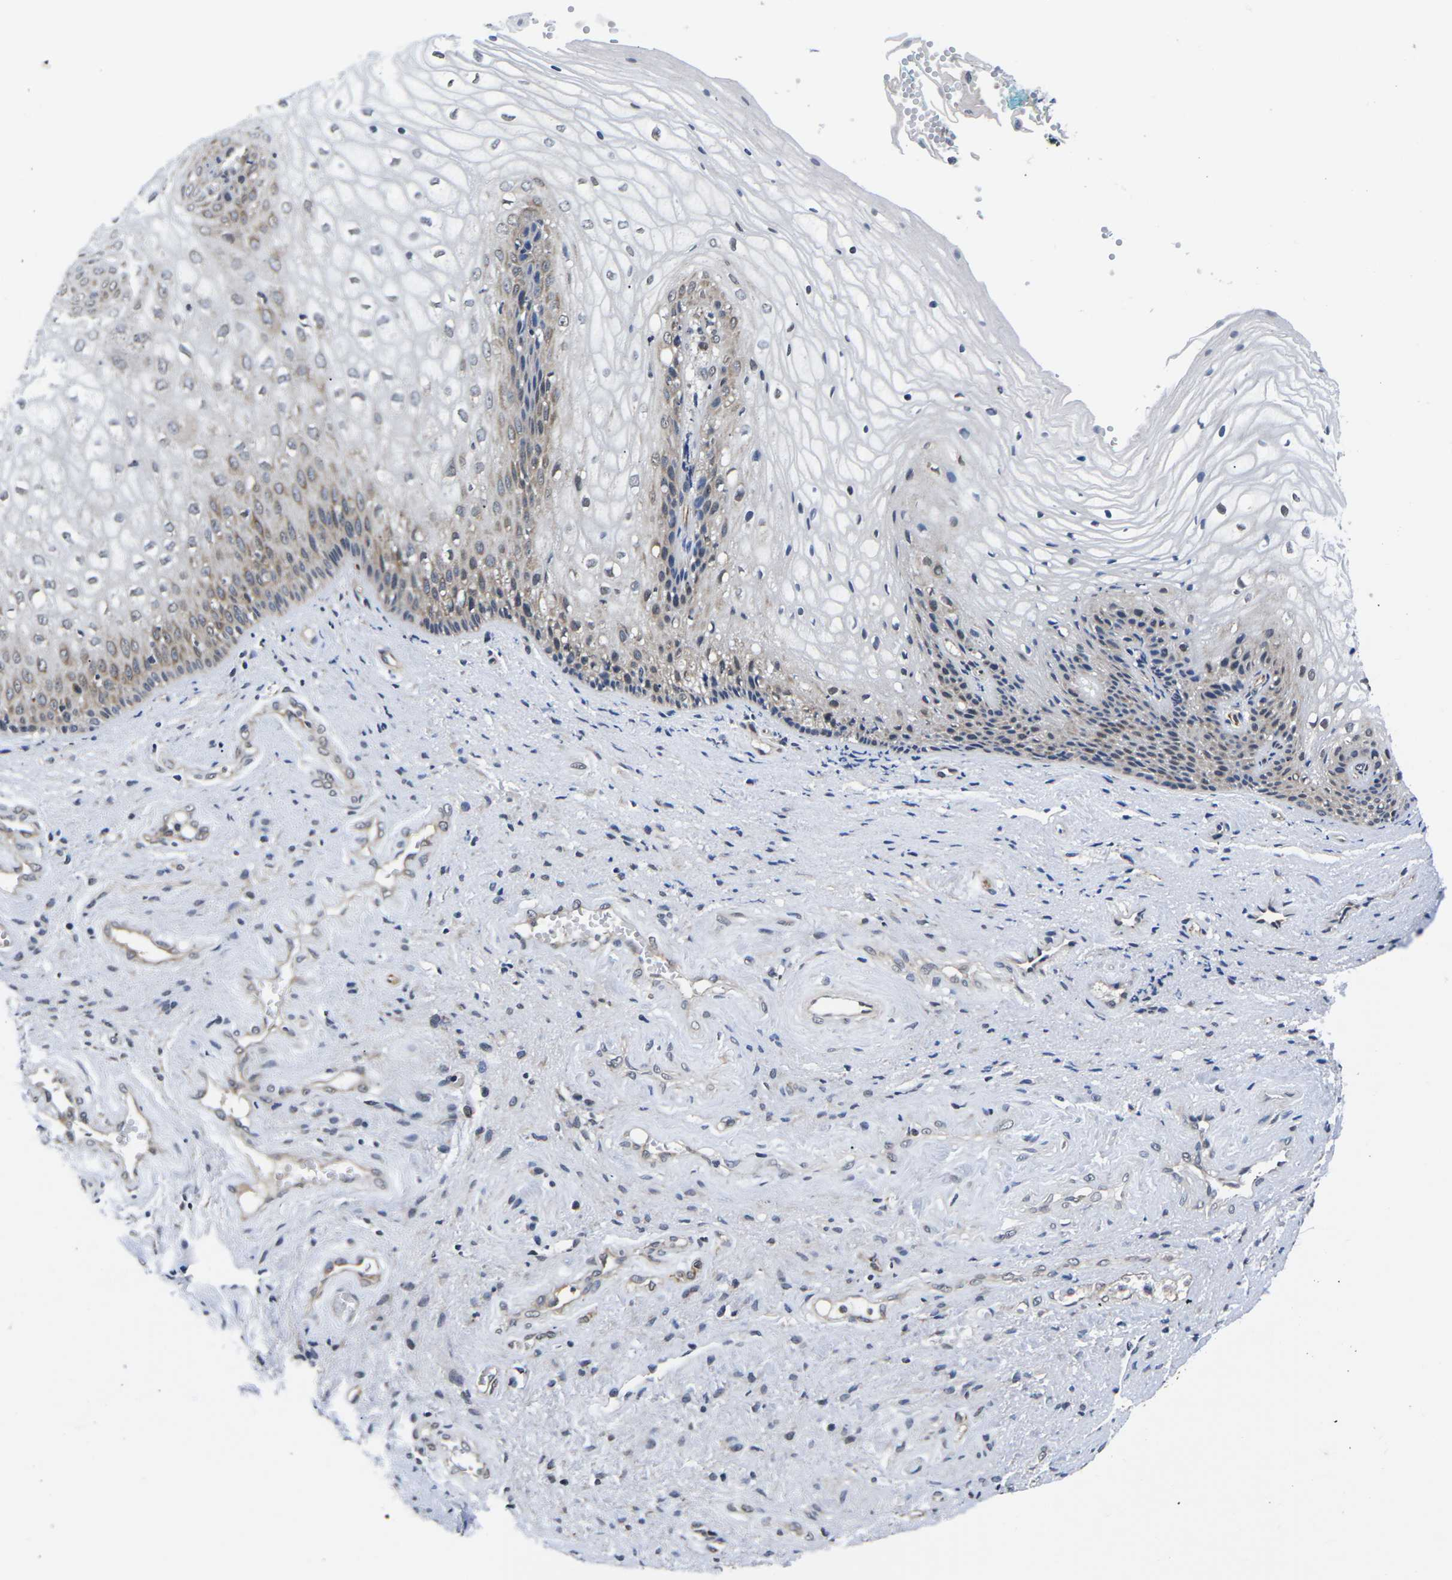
{"staining": {"intensity": "moderate", "quantity": "<25%", "location": "cytoplasmic/membranous"}, "tissue": "vagina", "cell_type": "Squamous epithelial cells", "image_type": "normal", "snomed": [{"axis": "morphology", "description": "Normal tissue, NOS"}, {"axis": "topography", "description": "Vagina"}], "caption": "DAB (3,3'-diaminobenzidine) immunohistochemical staining of unremarkable vagina demonstrates moderate cytoplasmic/membranous protein expression in approximately <25% of squamous epithelial cells. (DAB = brown stain, brightfield microscopy at high magnification).", "gene": "CCNE1", "patient": {"sex": "female", "age": 34}}